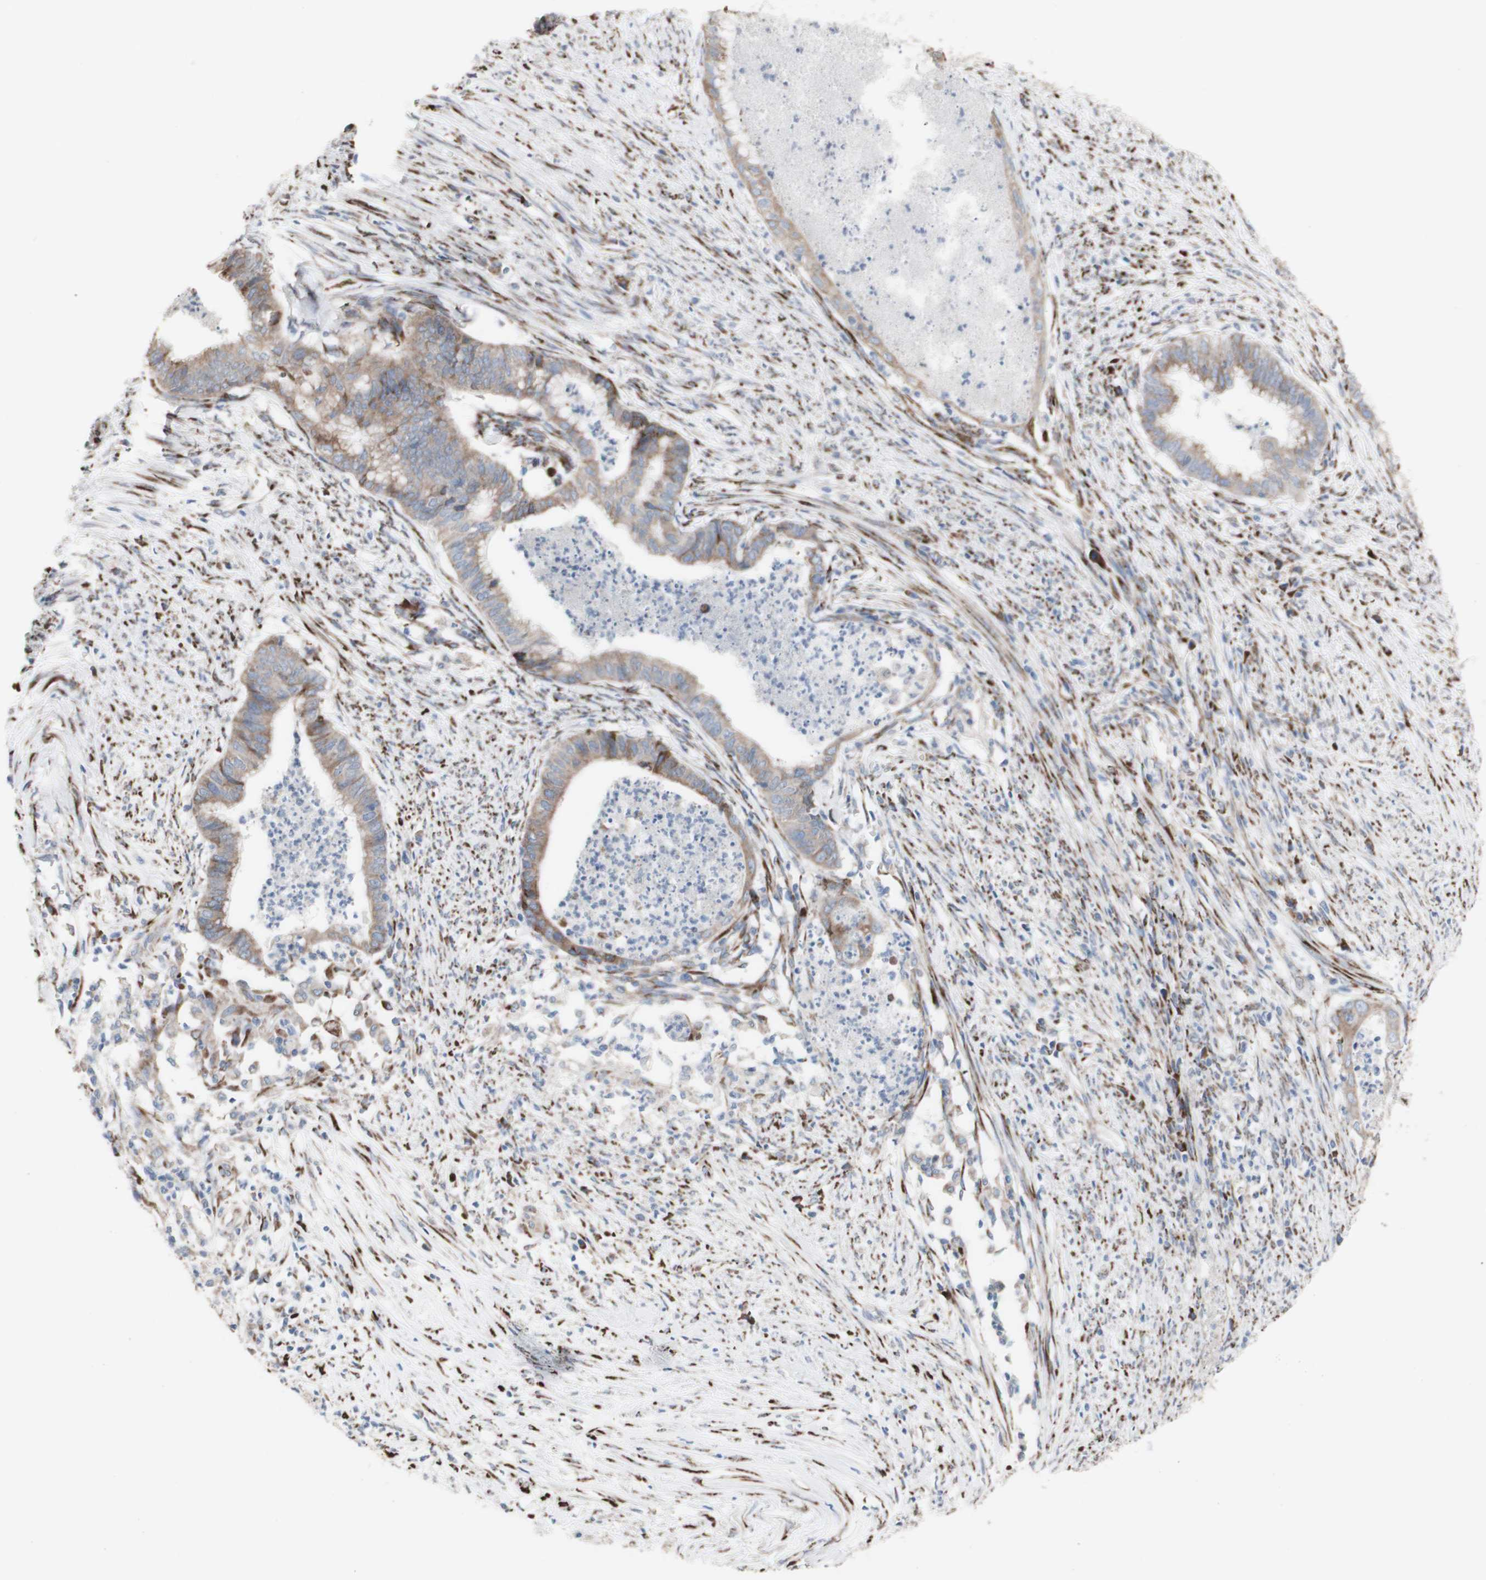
{"staining": {"intensity": "moderate", "quantity": ">75%", "location": "cytoplasmic/membranous"}, "tissue": "endometrial cancer", "cell_type": "Tumor cells", "image_type": "cancer", "snomed": [{"axis": "morphology", "description": "Necrosis, NOS"}, {"axis": "morphology", "description": "Adenocarcinoma, NOS"}, {"axis": "topography", "description": "Endometrium"}], "caption": "This is a micrograph of immunohistochemistry (IHC) staining of endometrial adenocarcinoma, which shows moderate positivity in the cytoplasmic/membranous of tumor cells.", "gene": "AGPAT5", "patient": {"sex": "female", "age": 79}}